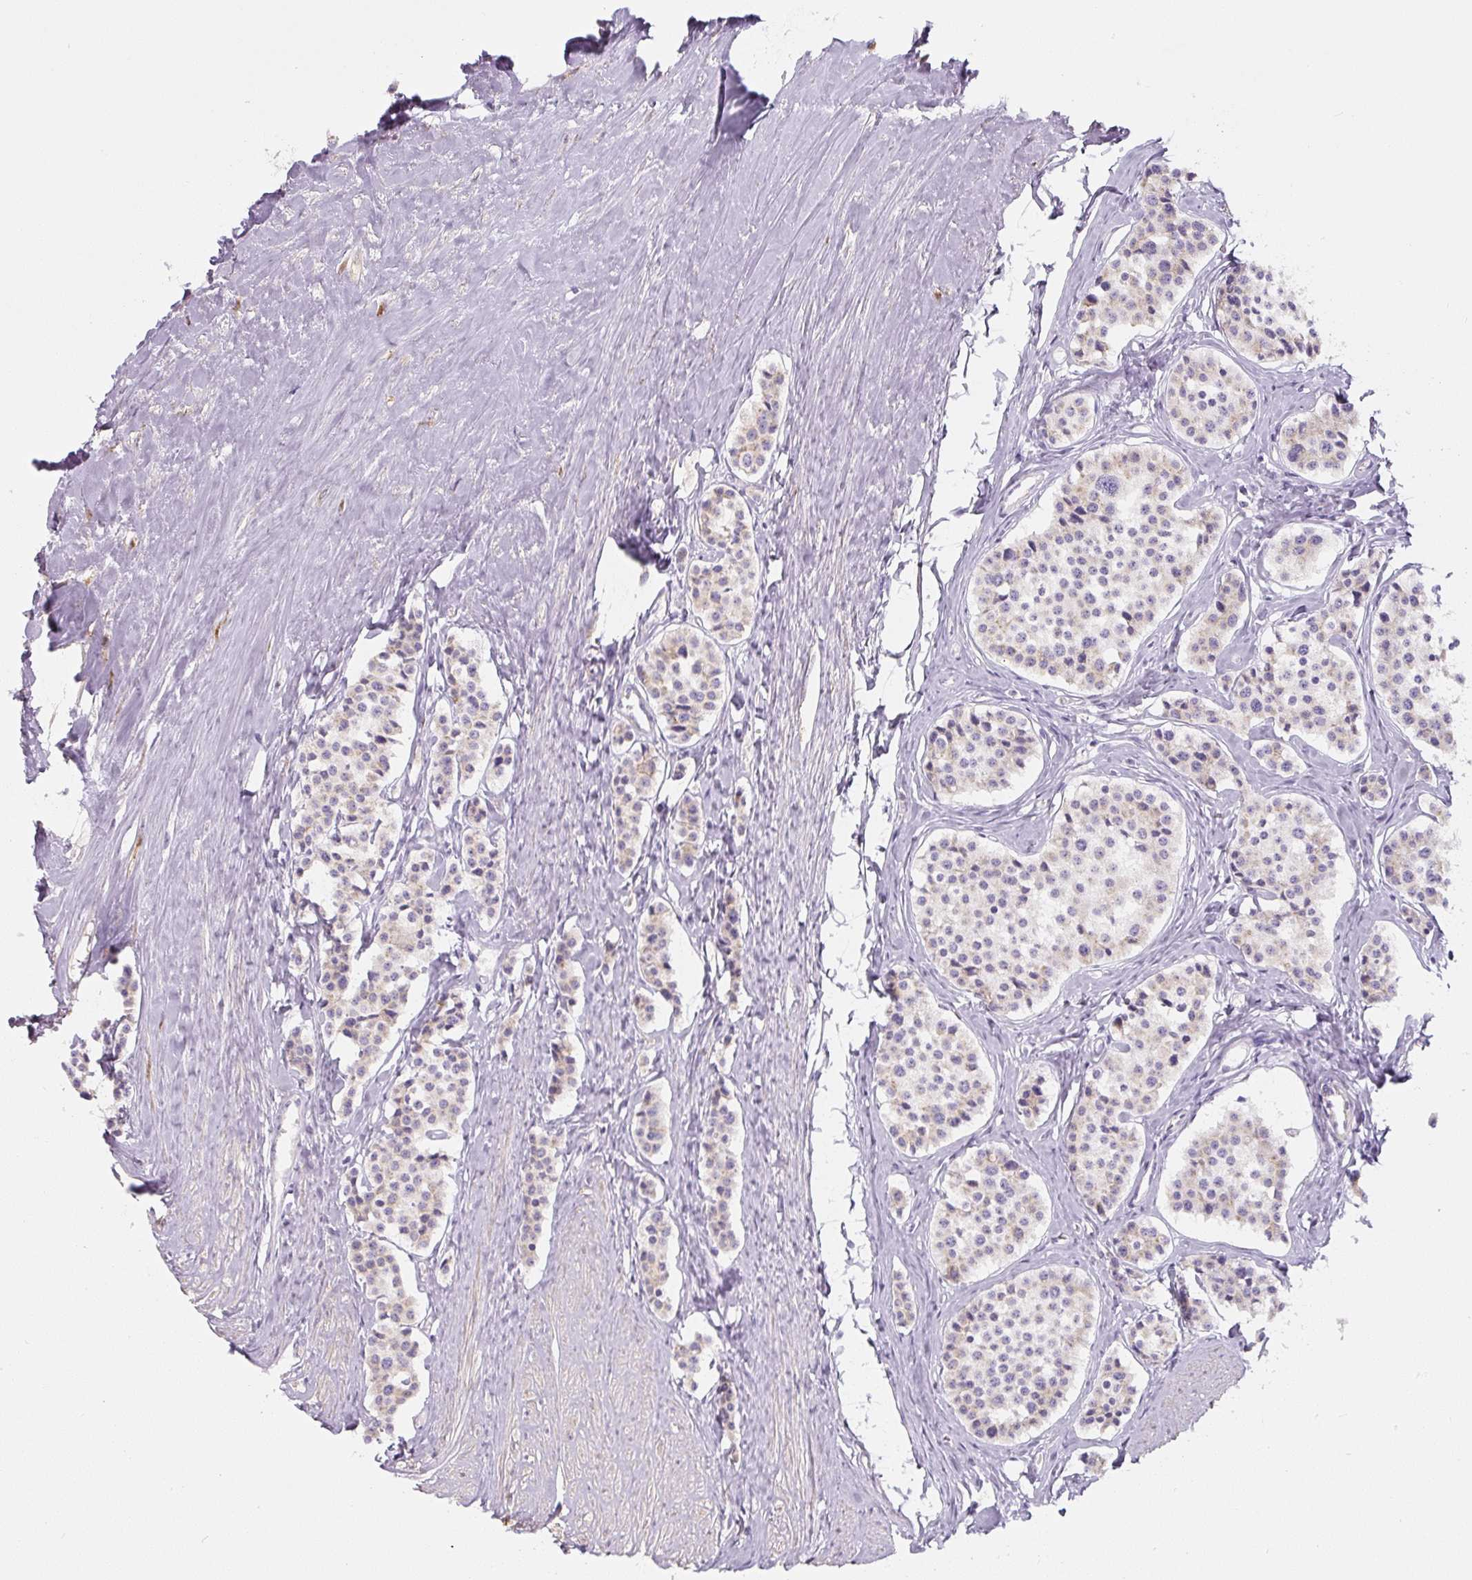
{"staining": {"intensity": "weak", "quantity": "<25%", "location": "cytoplasmic/membranous"}, "tissue": "carcinoid", "cell_type": "Tumor cells", "image_type": "cancer", "snomed": [{"axis": "morphology", "description": "Carcinoid, malignant, NOS"}, {"axis": "topography", "description": "Small intestine"}], "caption": "This is an immunohistochemistry (IHC) image of carcinoid (malignant). There is no staining in tumor cells.", "gene": "PWWP3B", "patient": {"sex": "male", "age": 60}}